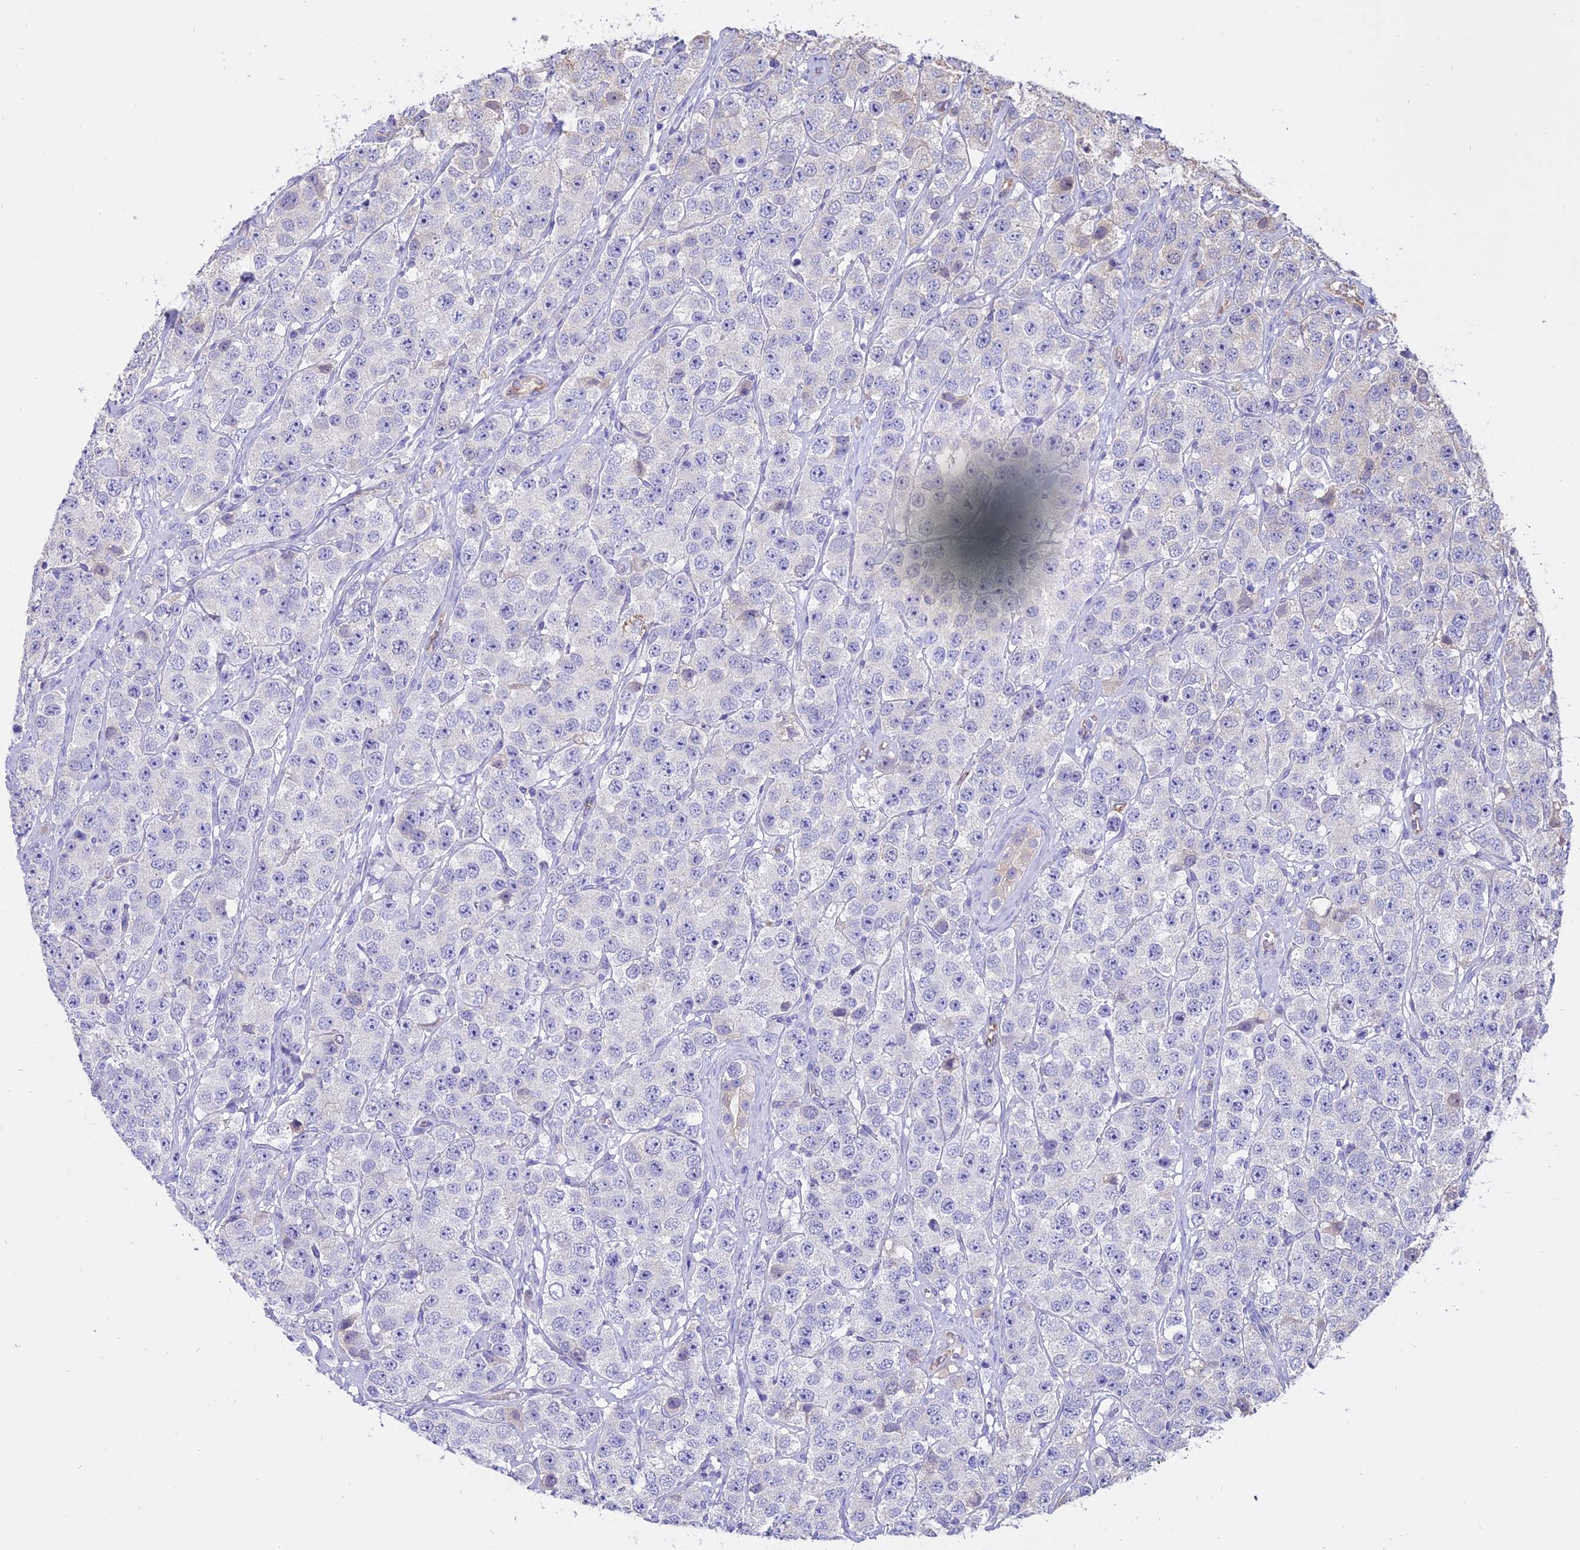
{"staining": {"intensity": "negative", "quantity": "none", "location": "none"}, "tissue": "testis cancer", "cell_type": "Tumor cells", "image_type": "cancer", "snomed": [{"axis": "morphology", "description": "Seminoma, NOS"}, {"axis": "topography", "description": "Testis"}], "caption": "The image exhibits no staining of tumor cells in seminoma (testis).", "gene": "WFDC2", "patient": {"sex": "male", "age": 28}}